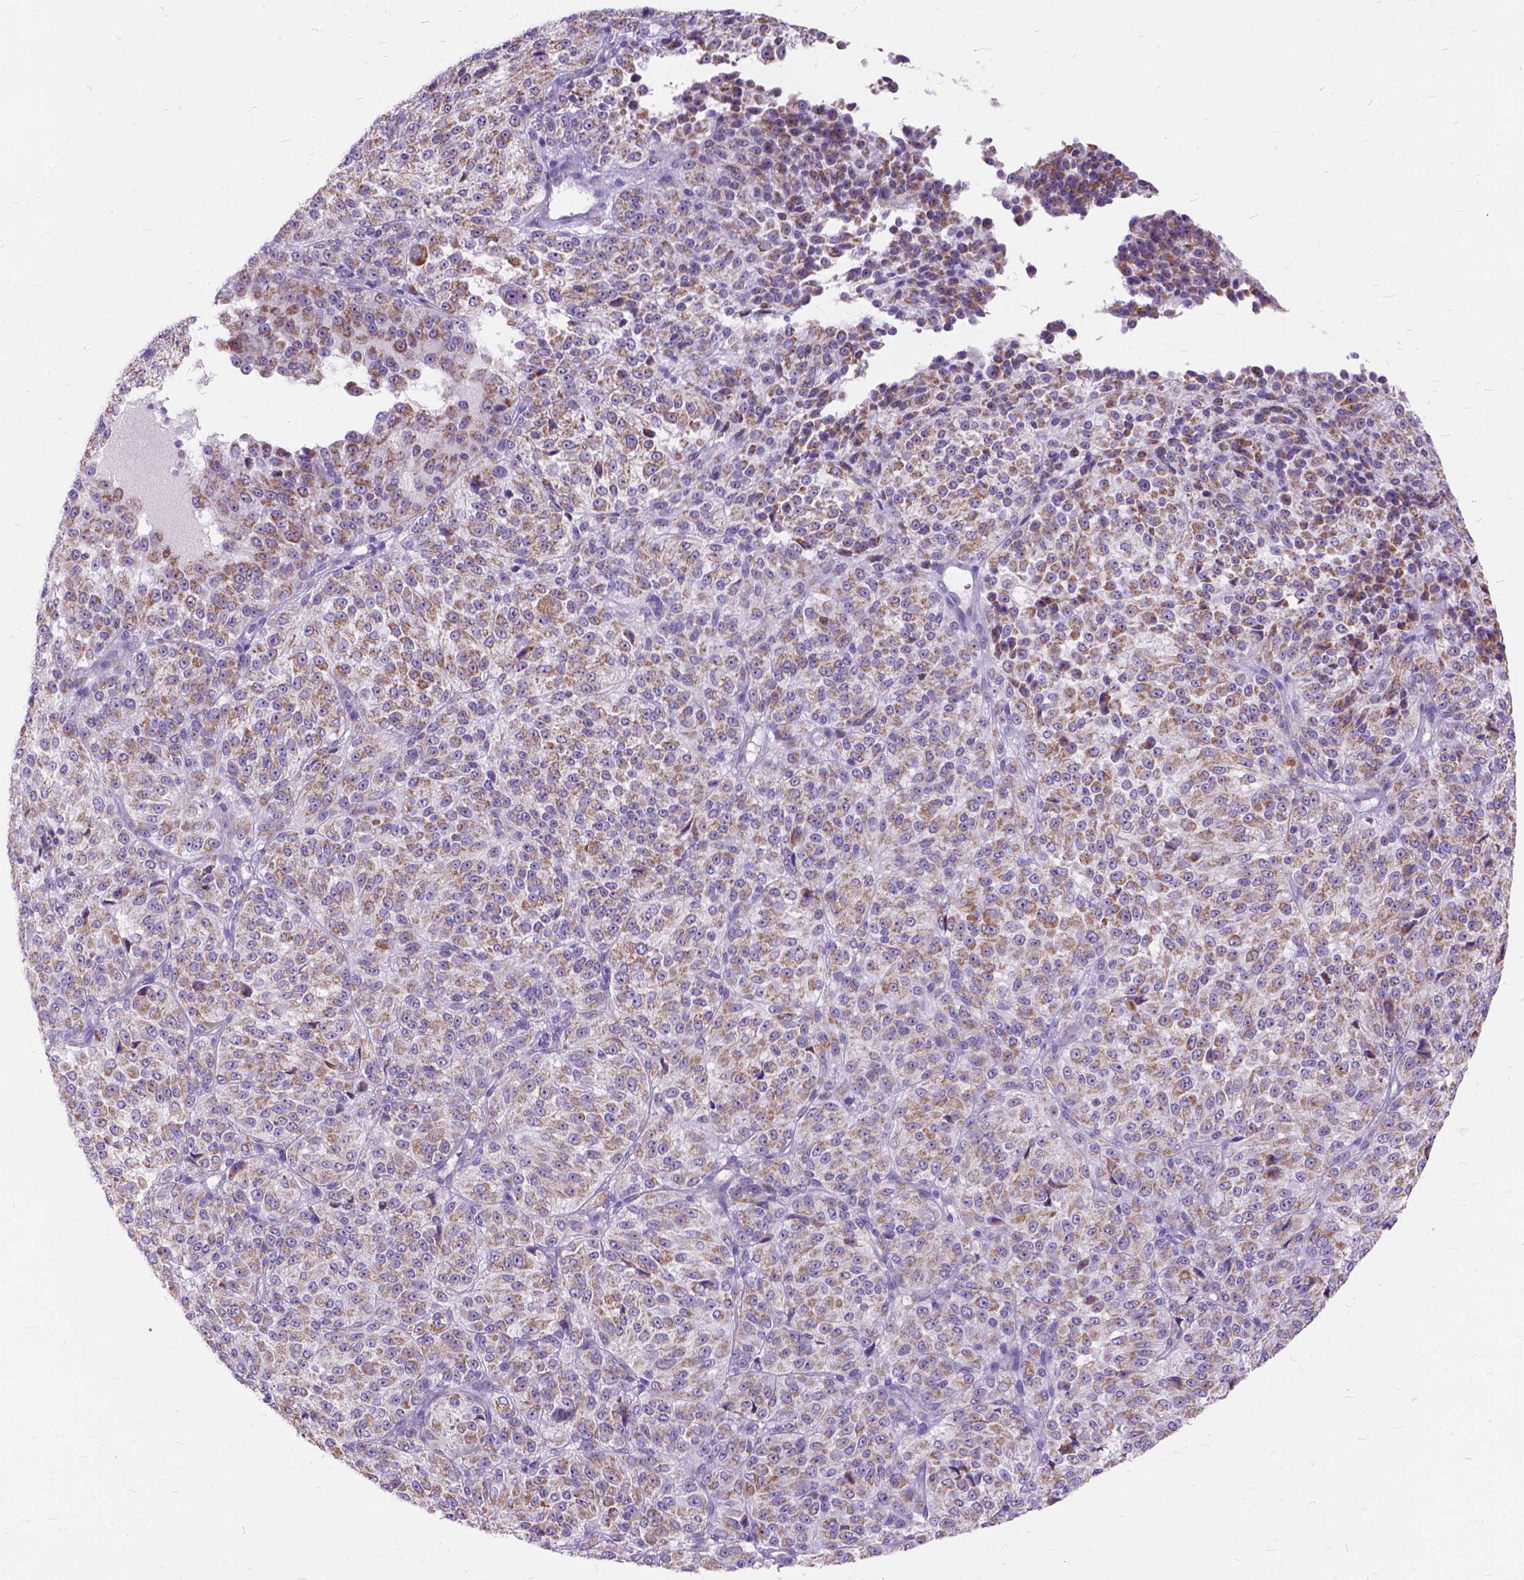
{"staining": {"intensity": "moderate", "quantity": ">75%", "location": "cytoplasmic/membranous"}, "tissue": "melanoma", "cell_type": "Tumor cells", "image_type": "cancer", "snomed": [{"axis": "morphology", "description": "Malignant melanoma, Metastatic site"}, {"axis": "topography", "description": "Brain"}], "caption": "A photomicrograph showing moderate cytoplasmic/membranous staining in approximately >75% of tumor cells in malignant melanoma (metastatic site), as visualized by brown immunohistochemical staining.", "gene": "CTAG2", "patient": {"sex": "female", "age": 56}}